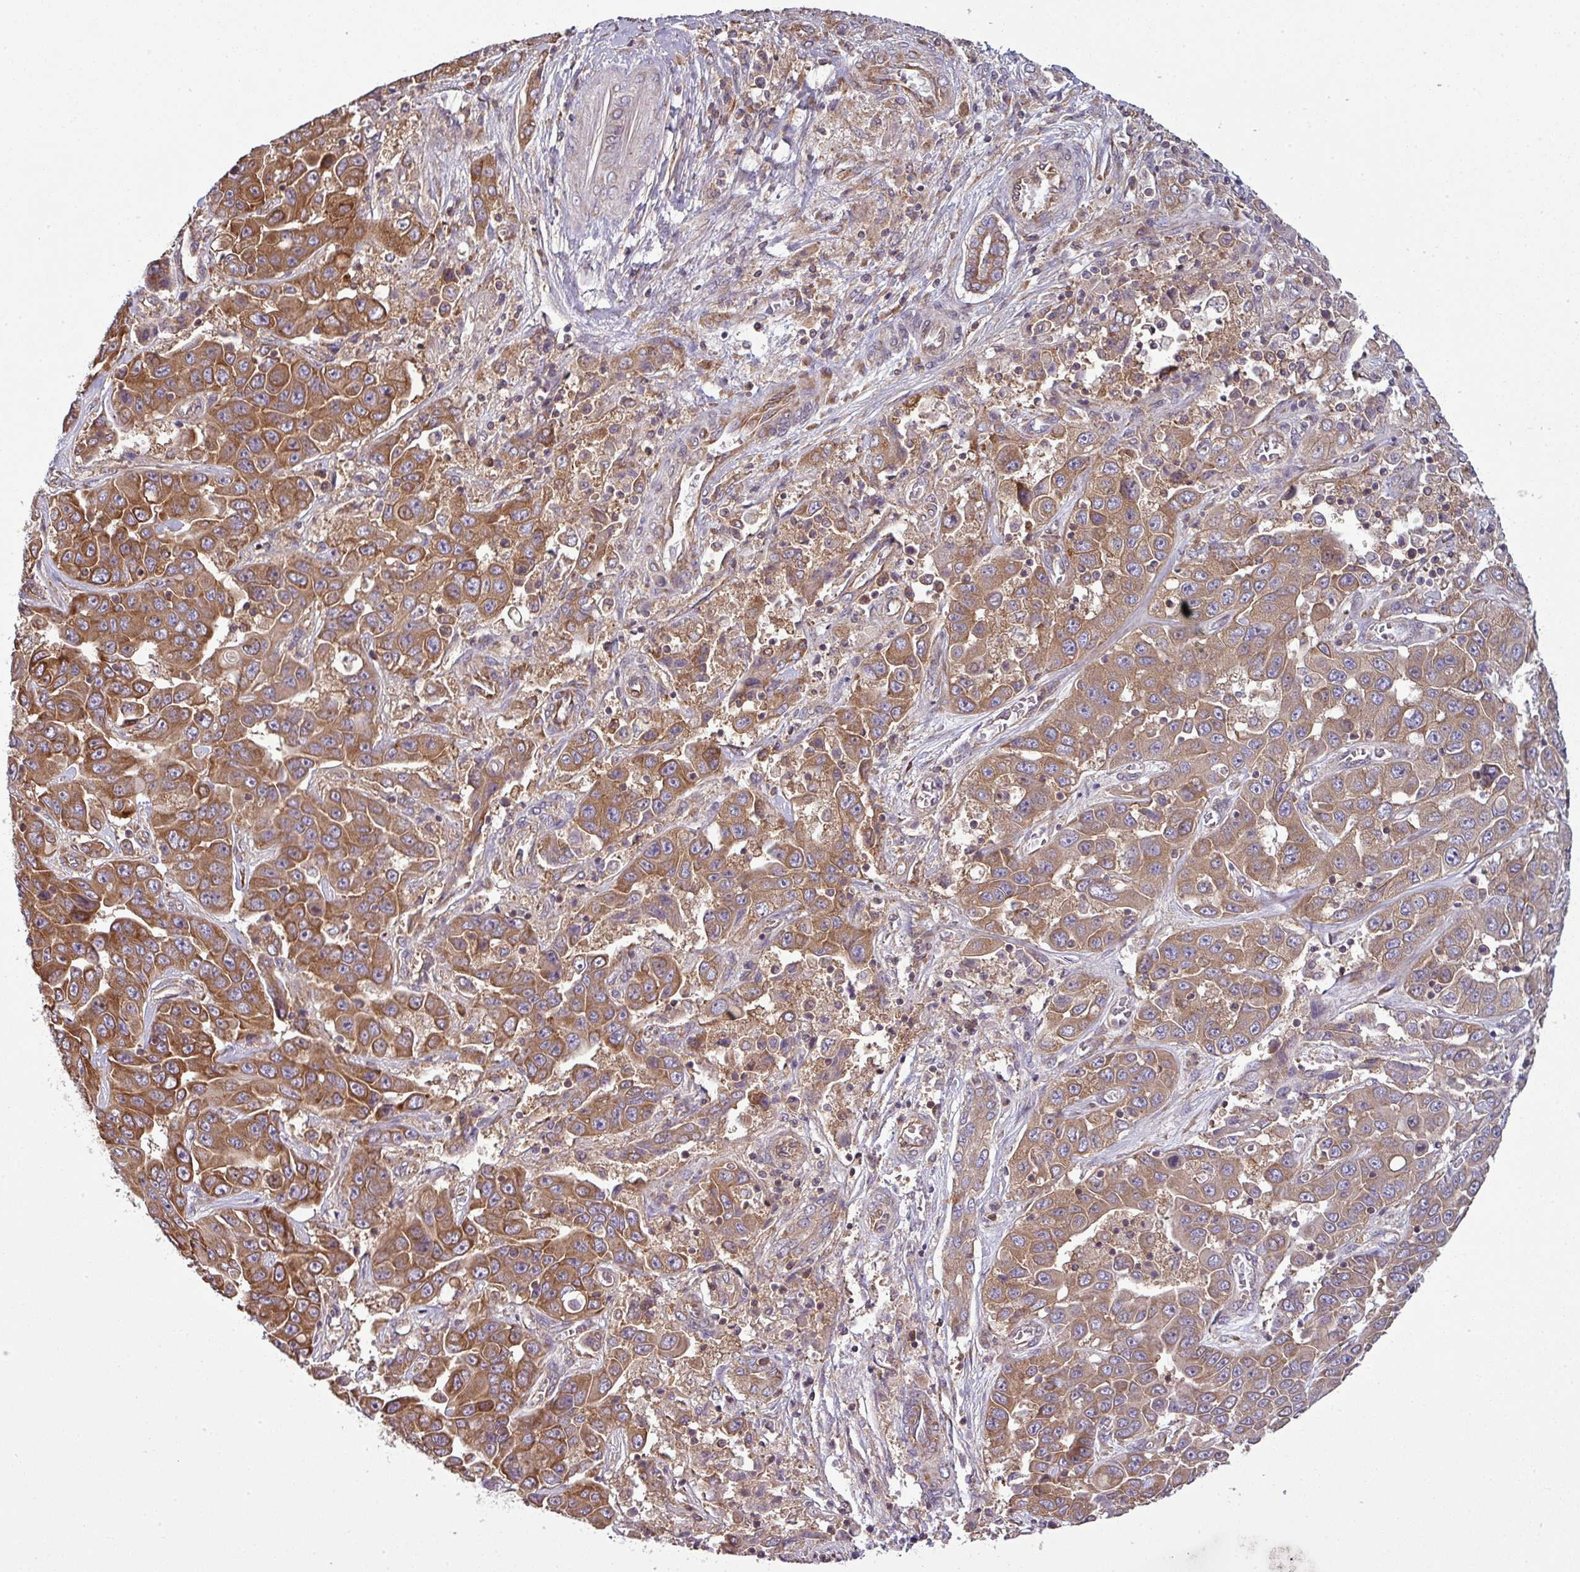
{"staining": {"intensity": "moderate", "quantity": ">75%", "location": "cytoplasmic/membranous"}, "tissue": "liver cancer", "cell_type": "Tumor cells", "image_type": "cancer", "snomed": [{"axis": "morphology", "description": "Cholangiocarcinoma"}, {"axis": "topography", "description": "Liver"}], "caption": "Moderate cytoplasmic/membranous protein positivity is present in approximately >75% of tumor cells in liver cancer. Immunohistochemistry stains the protein in brown and the nuclei are stained blue.", "gene": "LRRC74B", "patient": {"sex": "female", "age": 52}}